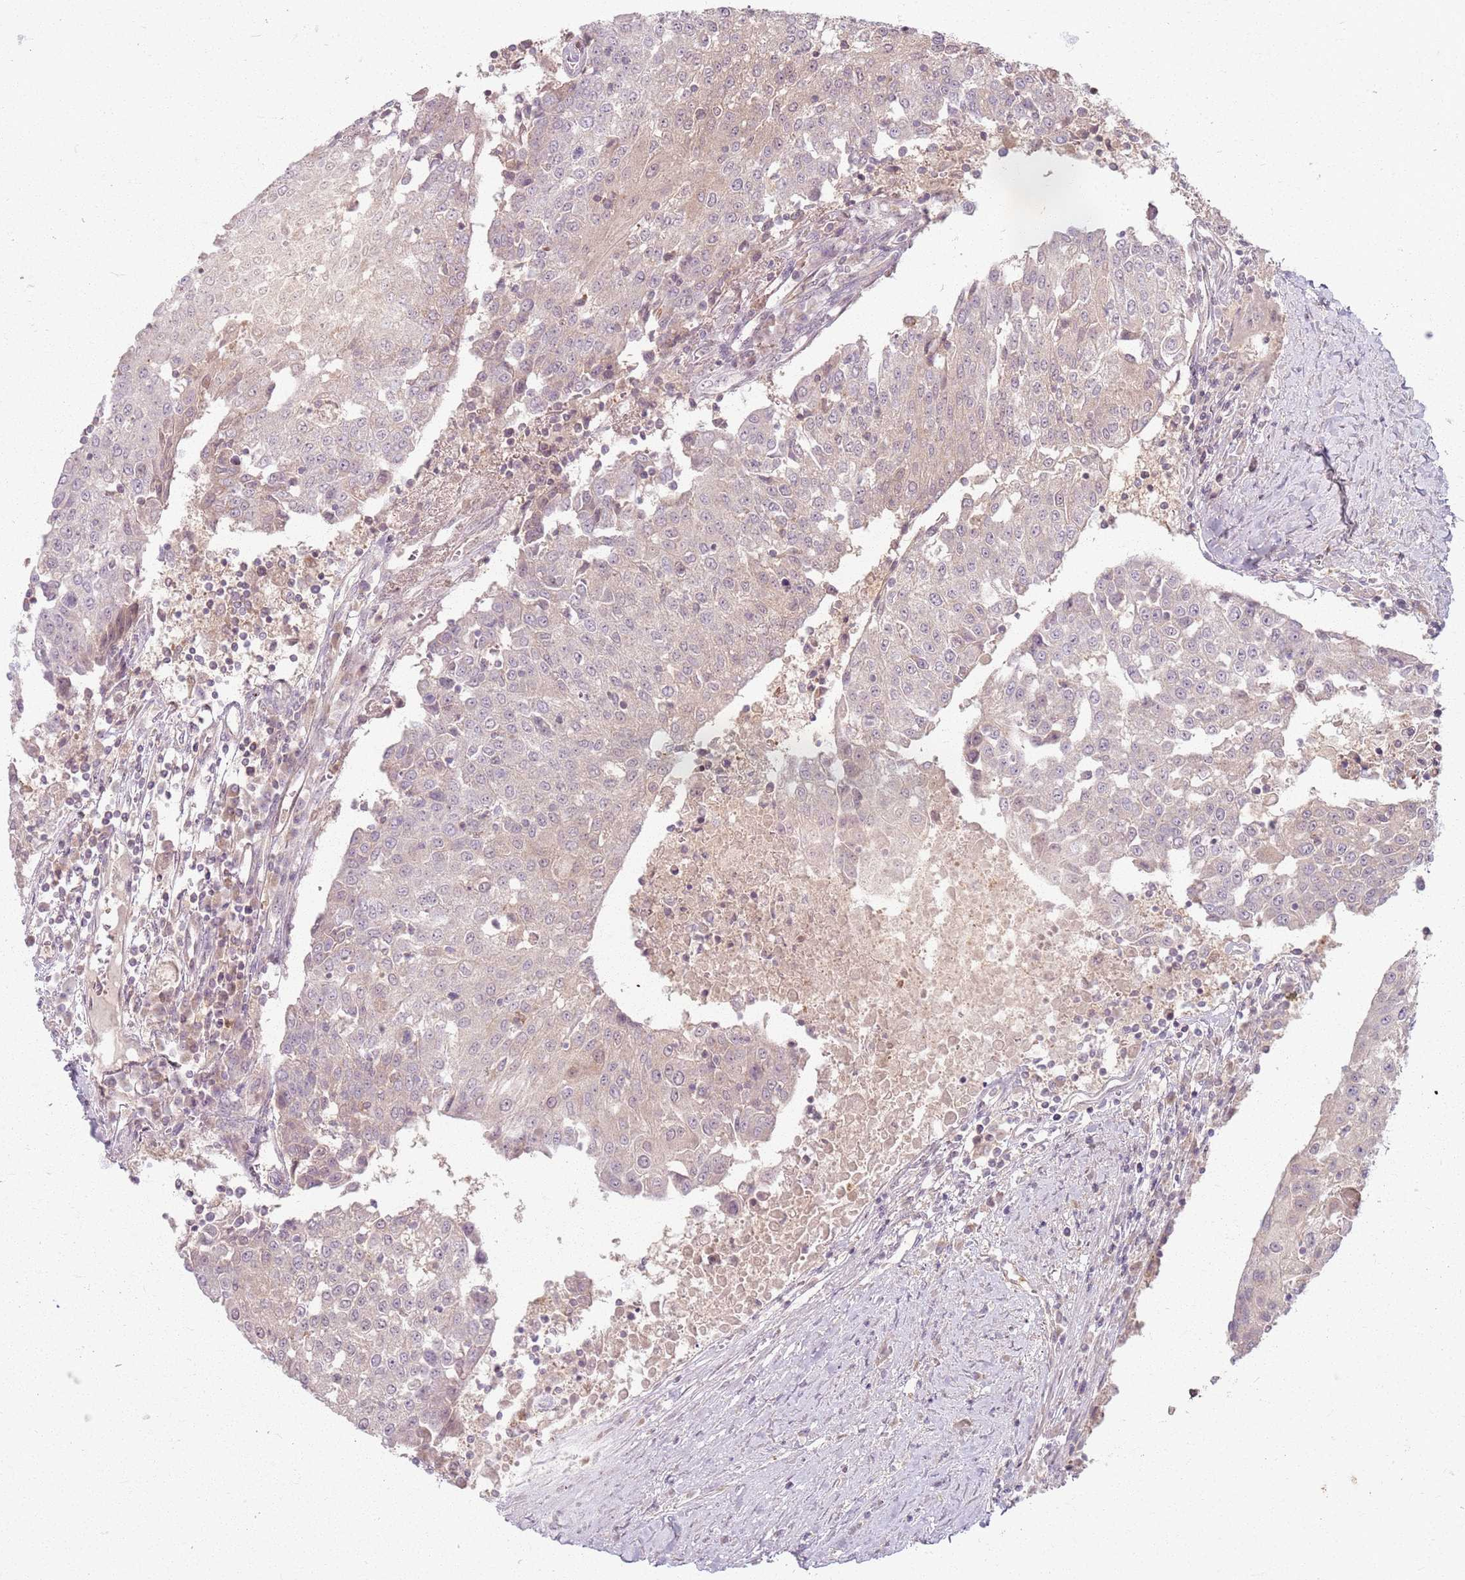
{"staining": {"intensity": "negative", "quantity": "none", "location": "none"}, "tissue": "urothelial cancer", "cell_type": "Tumor cells", "image_type": "cancer", "snomed": [{"axis": "morphology", "description": "Urothelial carcinoma, High grade"}, {"axis": "topography", "description": "Urinary bladder"}], "caption": "Urothelial cancer was stained to show a protein in brown. There is no significant expression in tumor cells.", "gene": "ZDHHC2", "patient": {"sex": "female", "age": 85}}